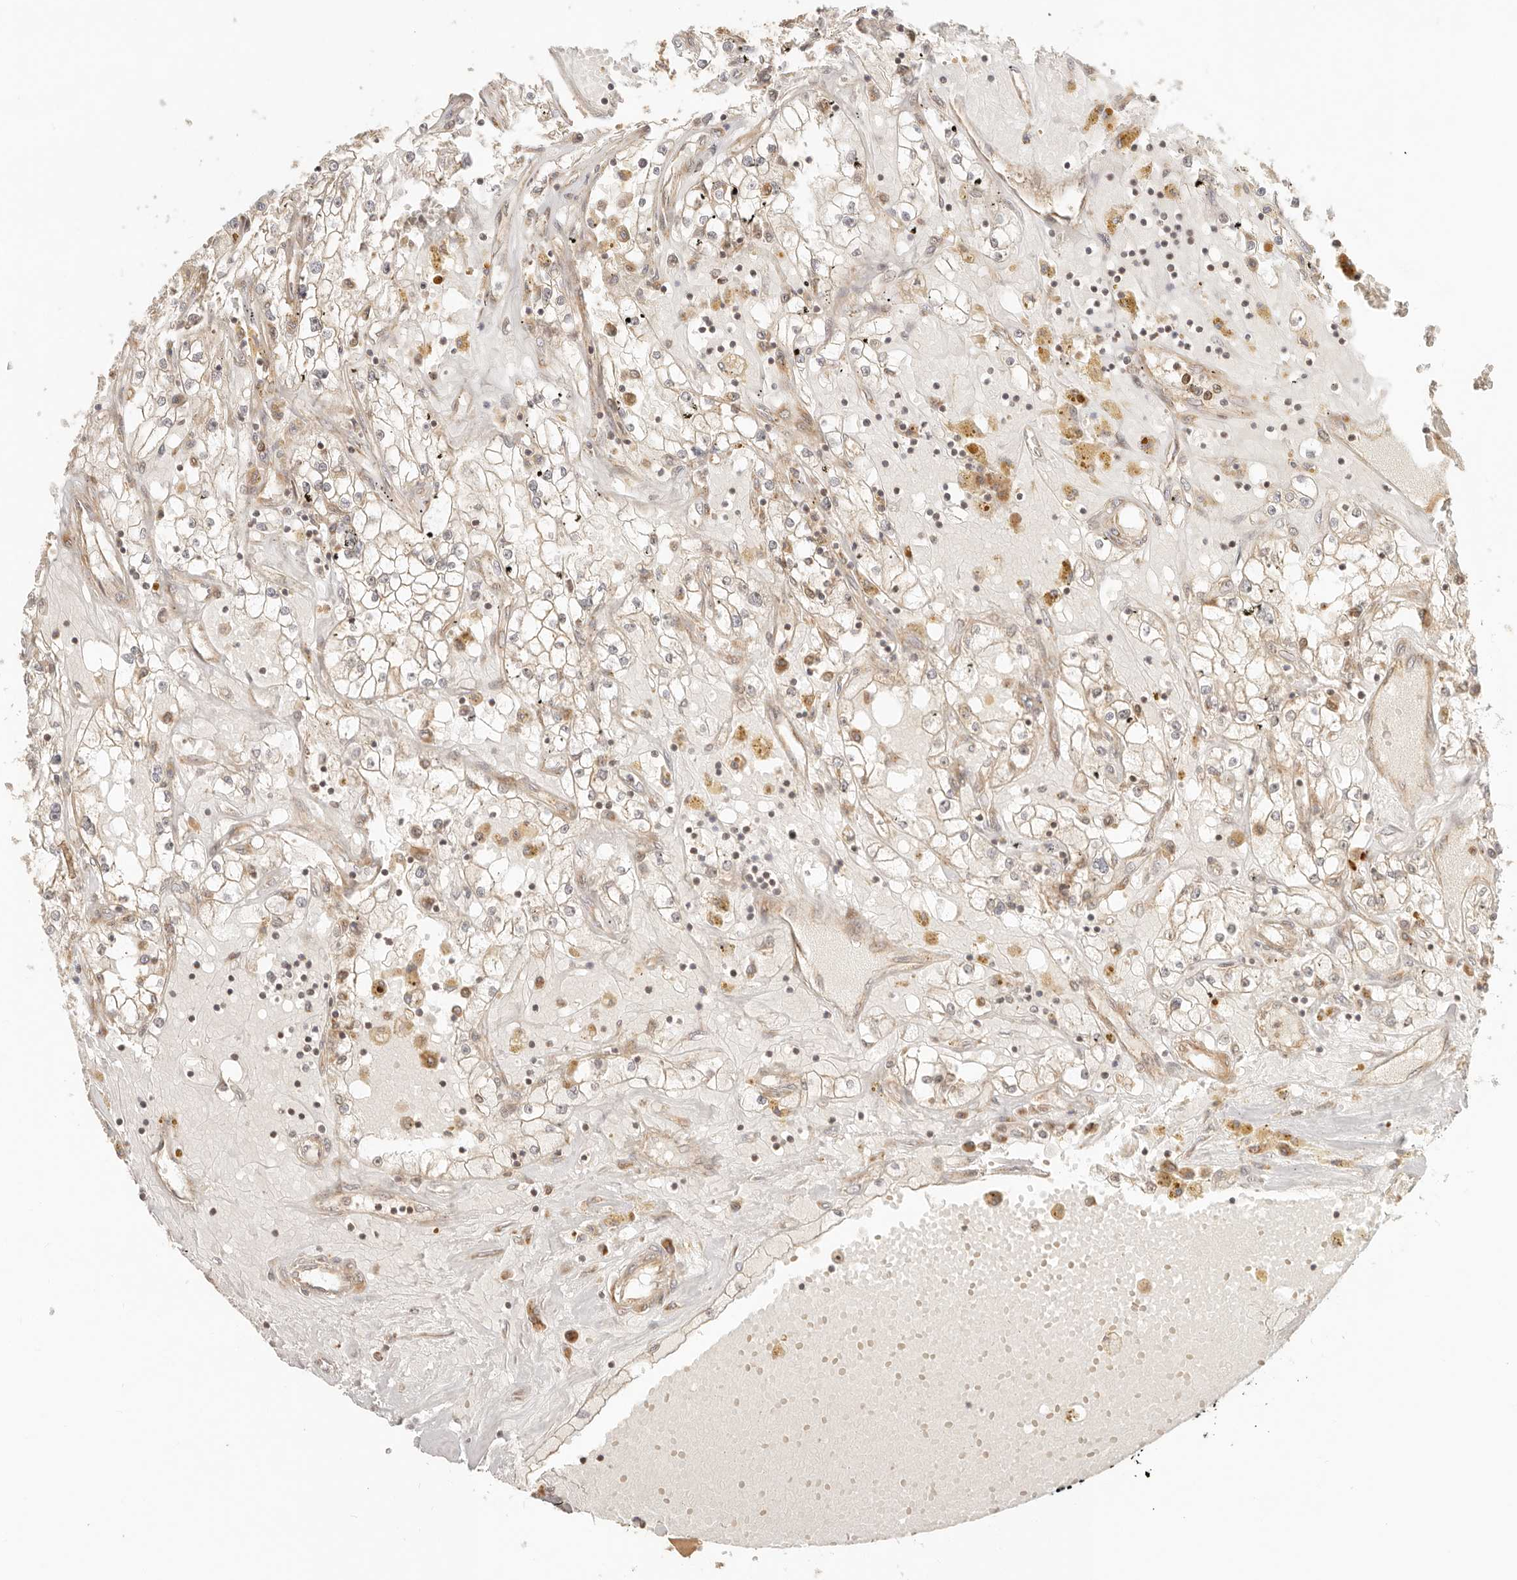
{"staining": {"intensity": "negative", "quantity": "none", "location": "none"}, "tissue": "renal cancer", "cell_type": "Tumor cells", "image_type": "cancer", "snomed": [{"axis": "morphology", "description": "Adenocarcinoma, NOS"}, {"axis": "topography", "description": "Kidney"}], "caption": "Tumor cells show no significant protein staining in renal adenocarcinoma.", "gene": "BAALC", "patient": {"sex": "male", "age": 56}}